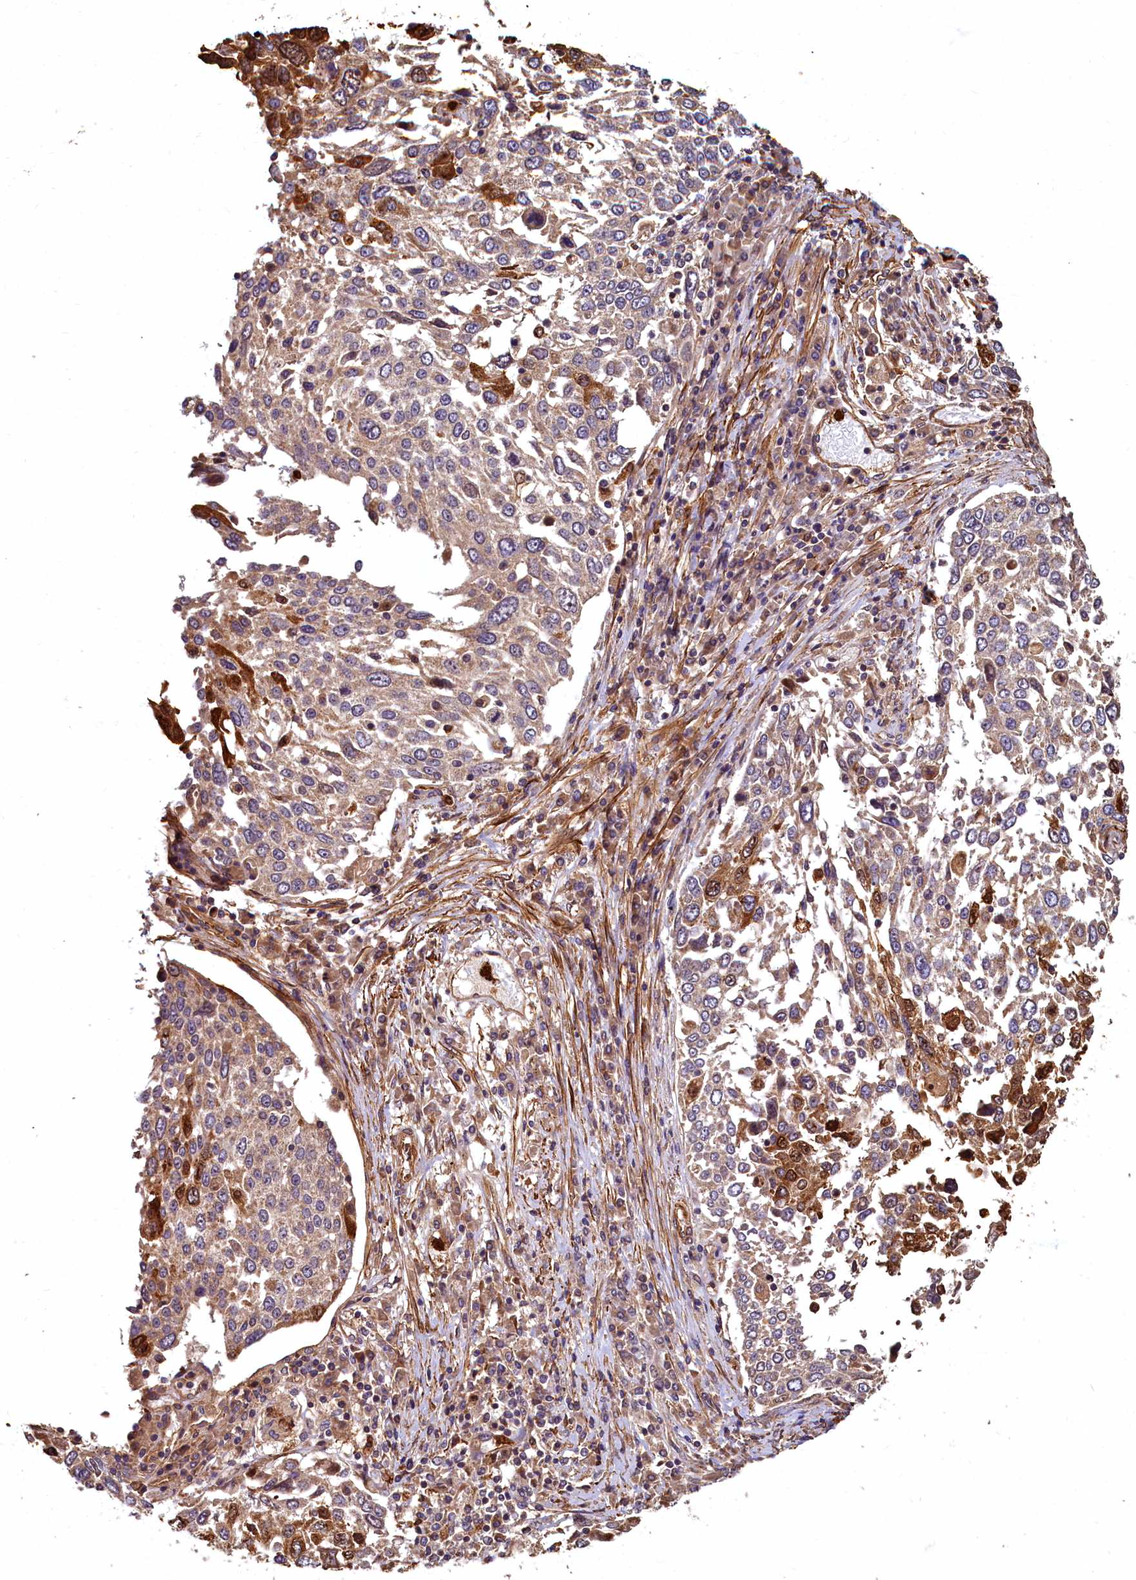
{"staining": {"intensity": "moderate", "quantity": "25%-75%", "location": "cytoplasmic/membranous,nuclear"}, "tissue": "lung cancer", "cell_type": "Tumor cells", "image_type": "cancer", "snomed": [{"axis": "morphology", "description": "Squamous cell carcinoma, NOS"}, {"axis": "topography", "description": "Lung"}], "caption": "A histopathology image of human squamous cell carcinoma (lung) stained for a protein reveals moderate cytoplasmic/membranous and nuclear brown staining in tumor cells.", "gene": "CCDC102B", "patient": {"sex": "male", "age": 65}}